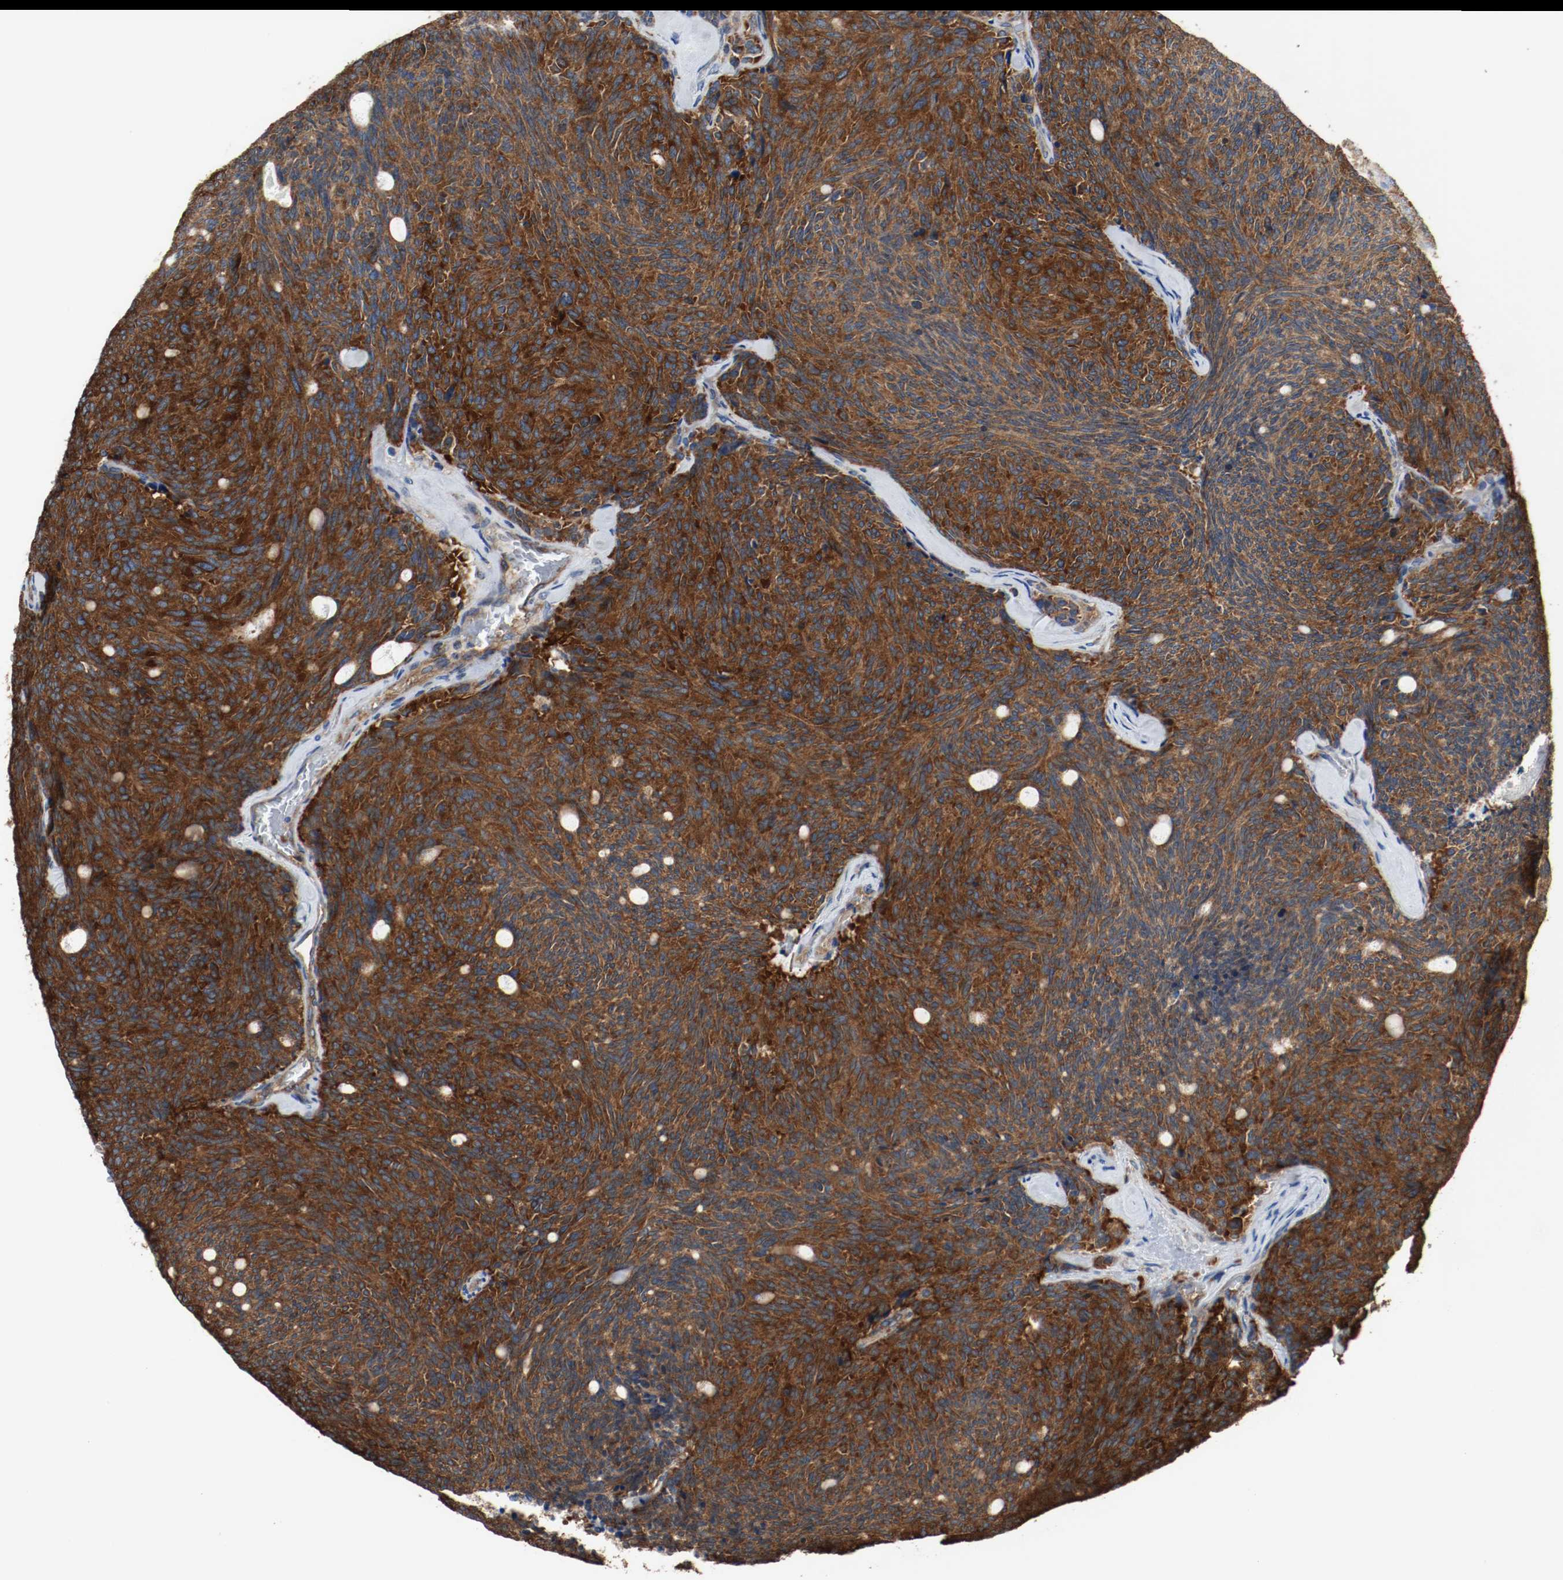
{"staining": {"intensity": "strong", "quantity": ">75%", "location": "cytoplasmic/membranous"}, "tissue": "carcinoid", "cell_type": "Tumor cells", "image_type": "cancer", "snomed": [{"axis": "morphology", "description": "Carcinoid, malignant, NOS"}, {"axis": "topography", "description": "Pancreas"}], "caption": "Malignant carcinoid was stained to show a protein in brown. There is high levels of strong cytoplasmic/membranous positivity in approximately >75% of tumor cells.", "gene": "TUBA3D", "patient": {"sex": "female", "age": 54}}